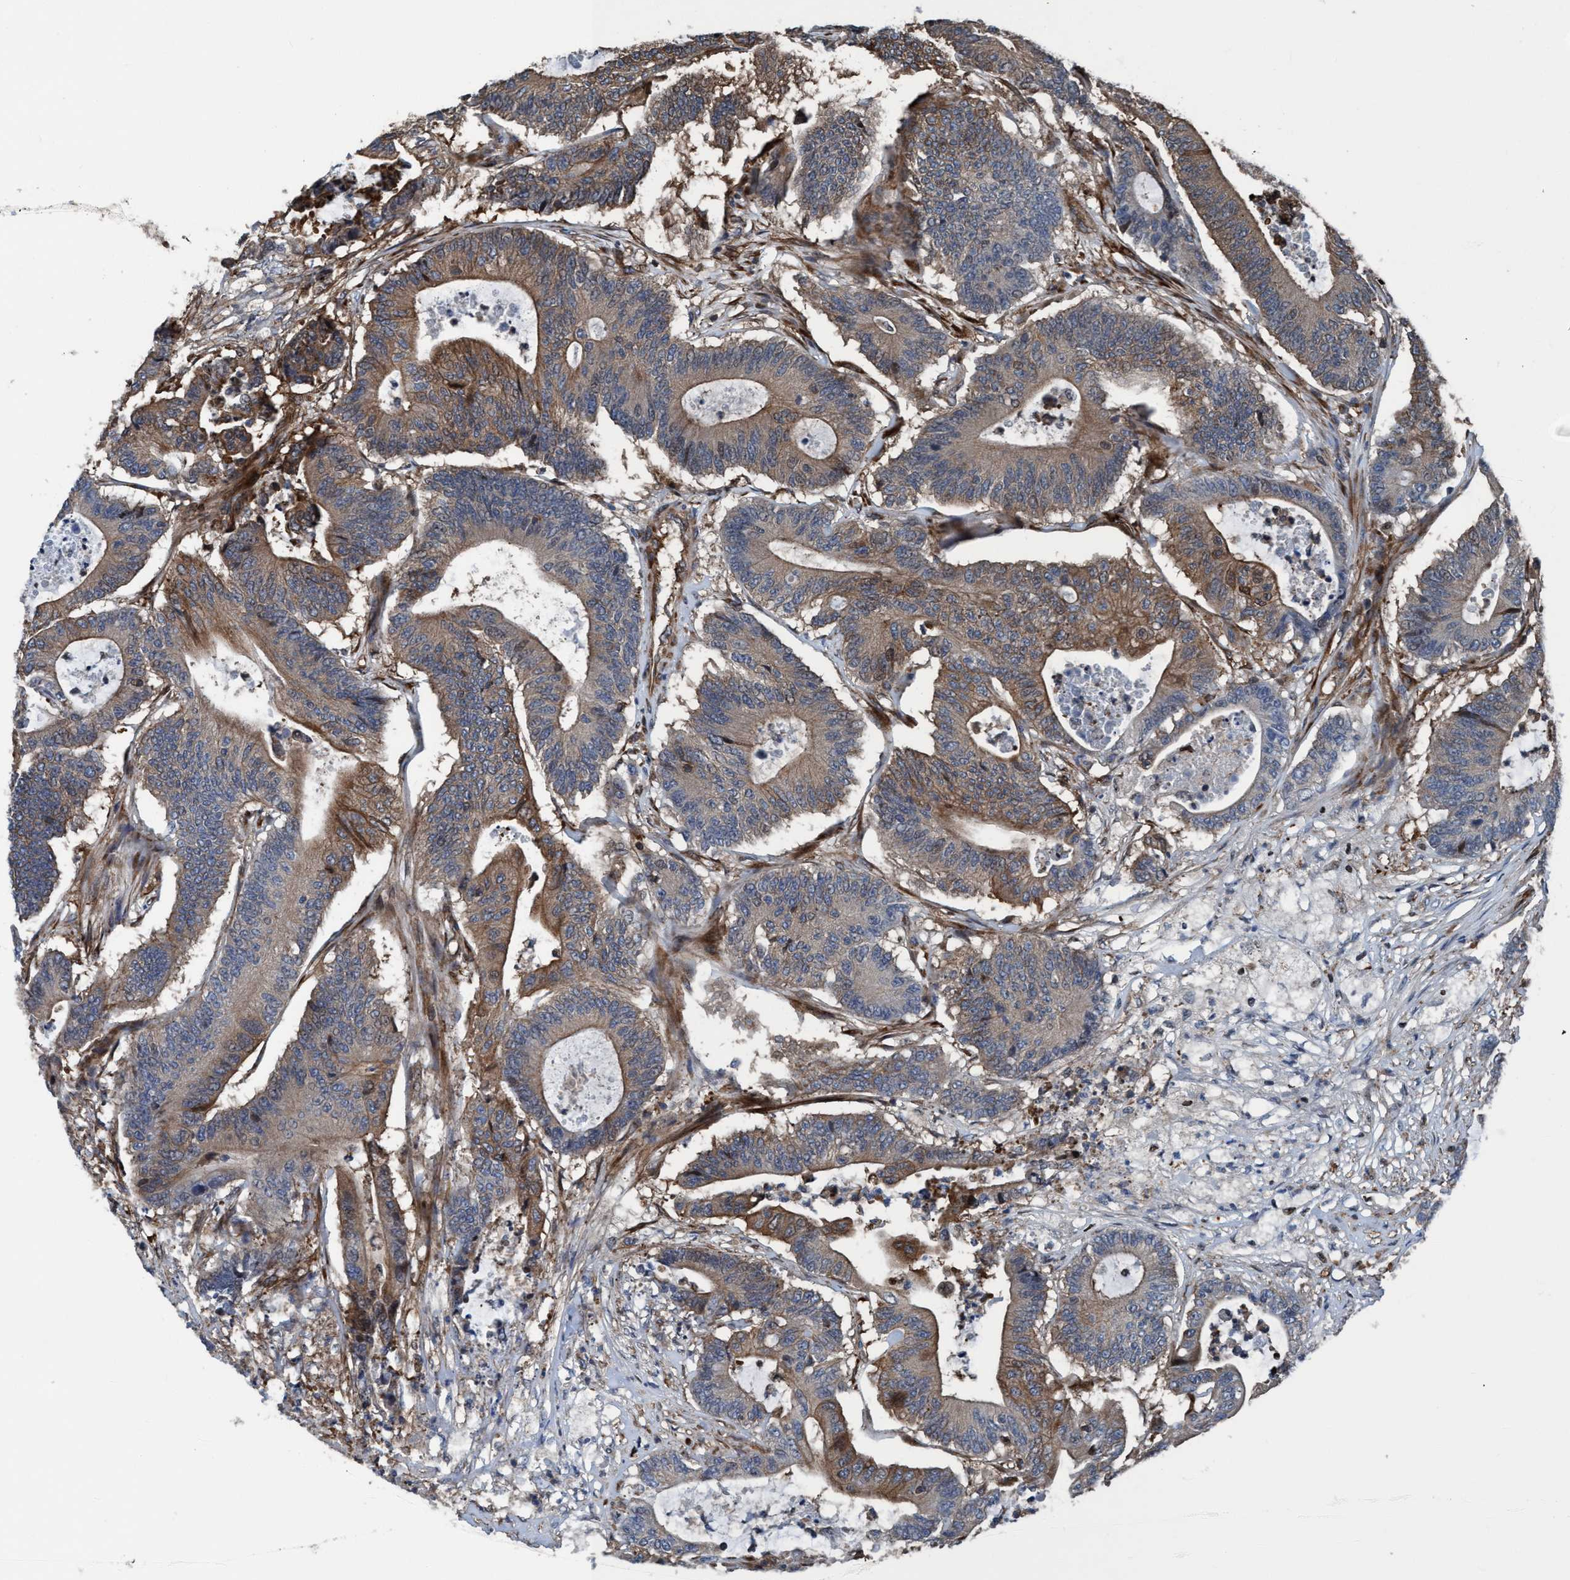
{"staining": {"intensity": "weak", "quantity": ">75%", "location": "cytoplasmic/membranous"}, "tissue": "colorectal cancer", "cell_type": "Tumor cells", "image_type": "cancer", "snomed": [{"axis": "morphology", "description": "Adenocarcinoma, NOS"}, {"axis": "topography", "description": "Colon"}], "caption": "A low amount of weak cytoplasmic/membranous positivity is identified in about >75% of tumor cells in adenocarcinoma (colorectal) tissue.", "gene": "NMT1", "patient": {"sex": "female", "age": 84}}